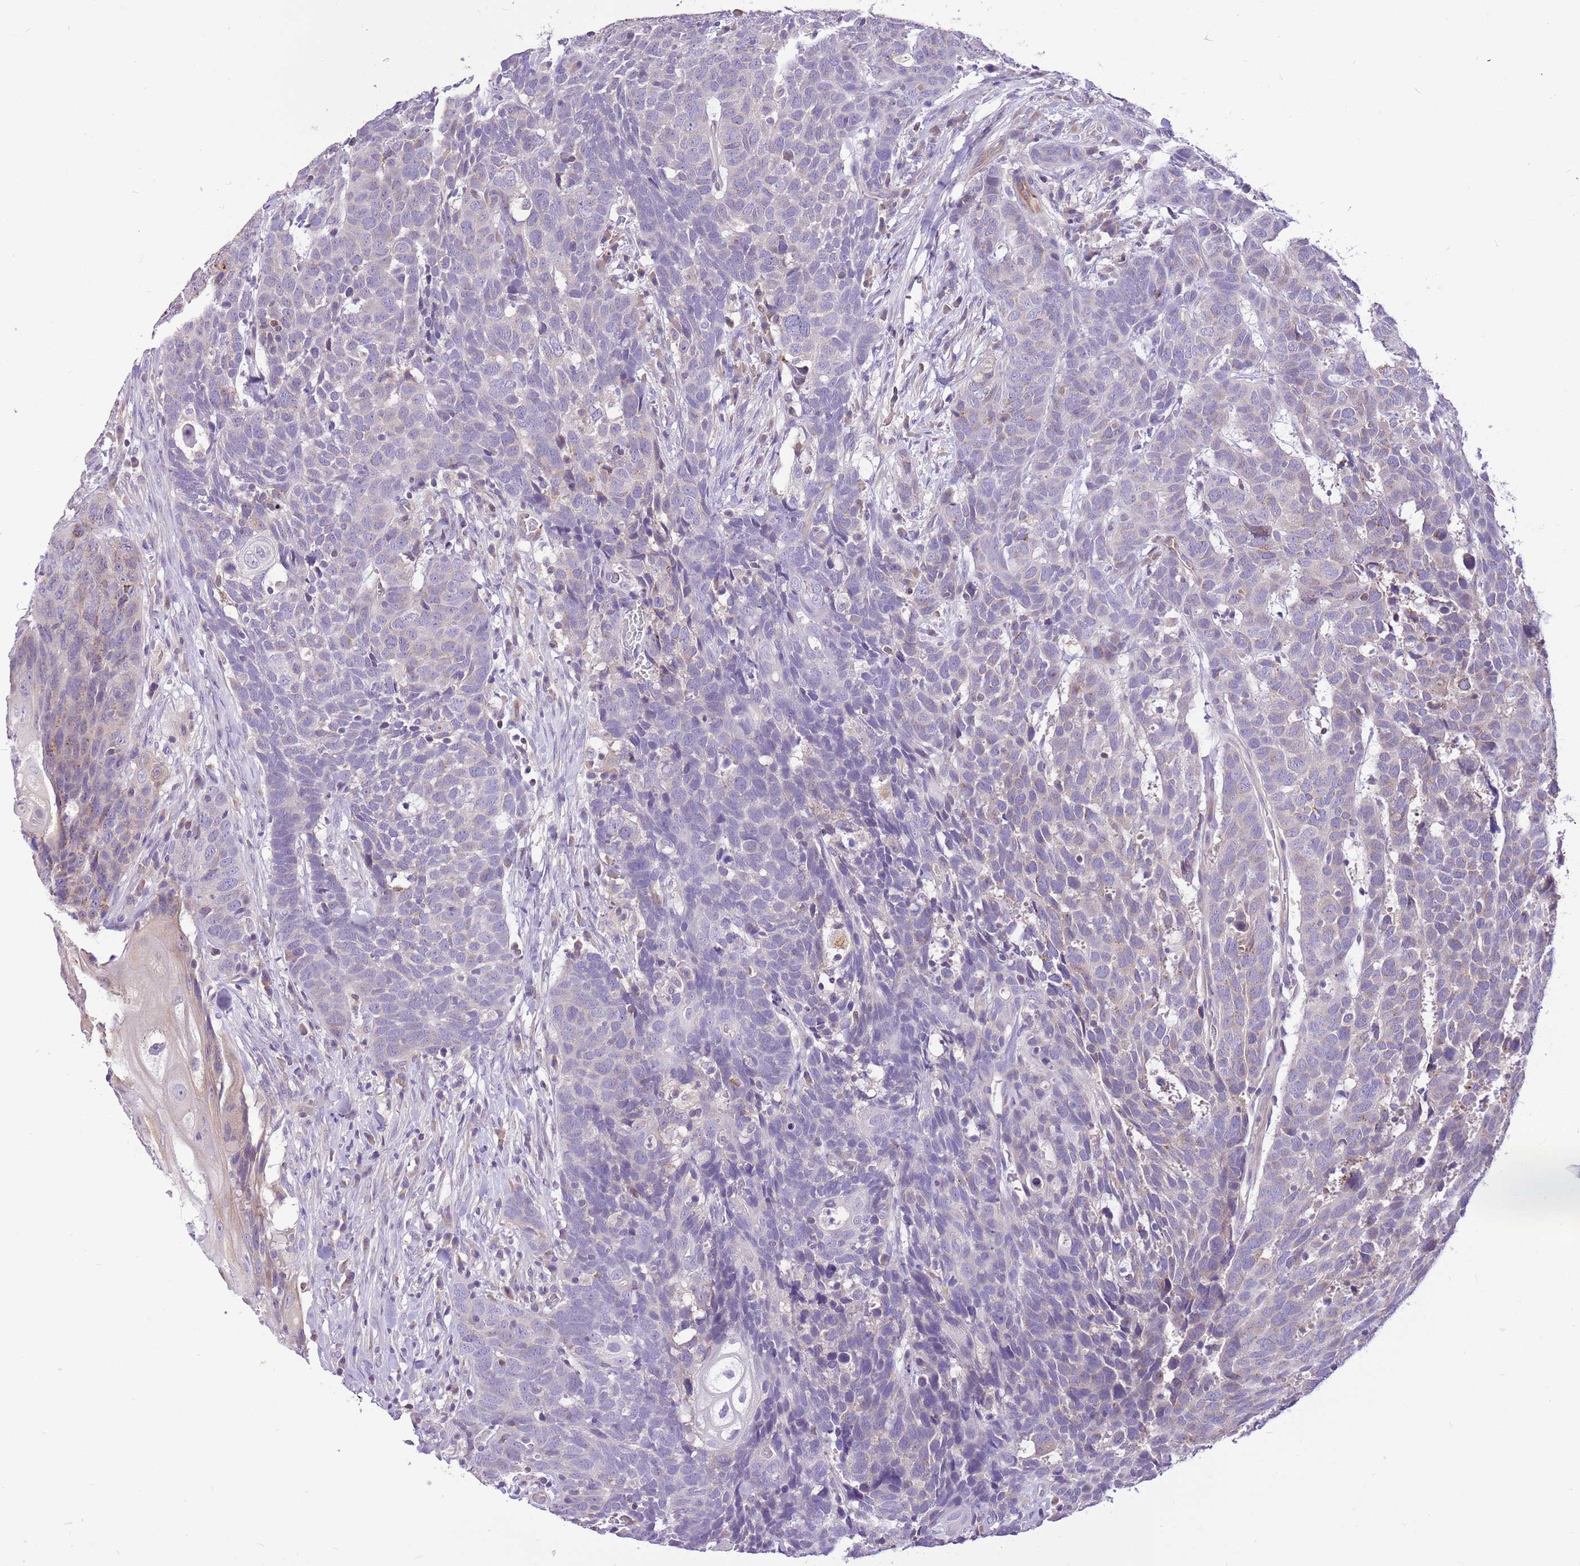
{"staining": {"intensity": "weak", "quantity": "<25%", "location": "cytoplasmic/membranous"}, "tissue": "head and neck cancer", "cell_type": "Tumor cells", "image_type": "cancer", "snomed": [{"axis": "morphology", "description": "Squamous cell carcinoma, NOS"}, {"axis": "topography", "description": "Head-Neck"}], "caption": "Tumor cells are negative for protein expression in human squamous cell carcinoma (head and neck). (DAB (3,3'-diaminobenzidine) immunohistochemistry, high magnification).", "gene": "GLCE", "patient": {"sex": "male", "age": 66}}